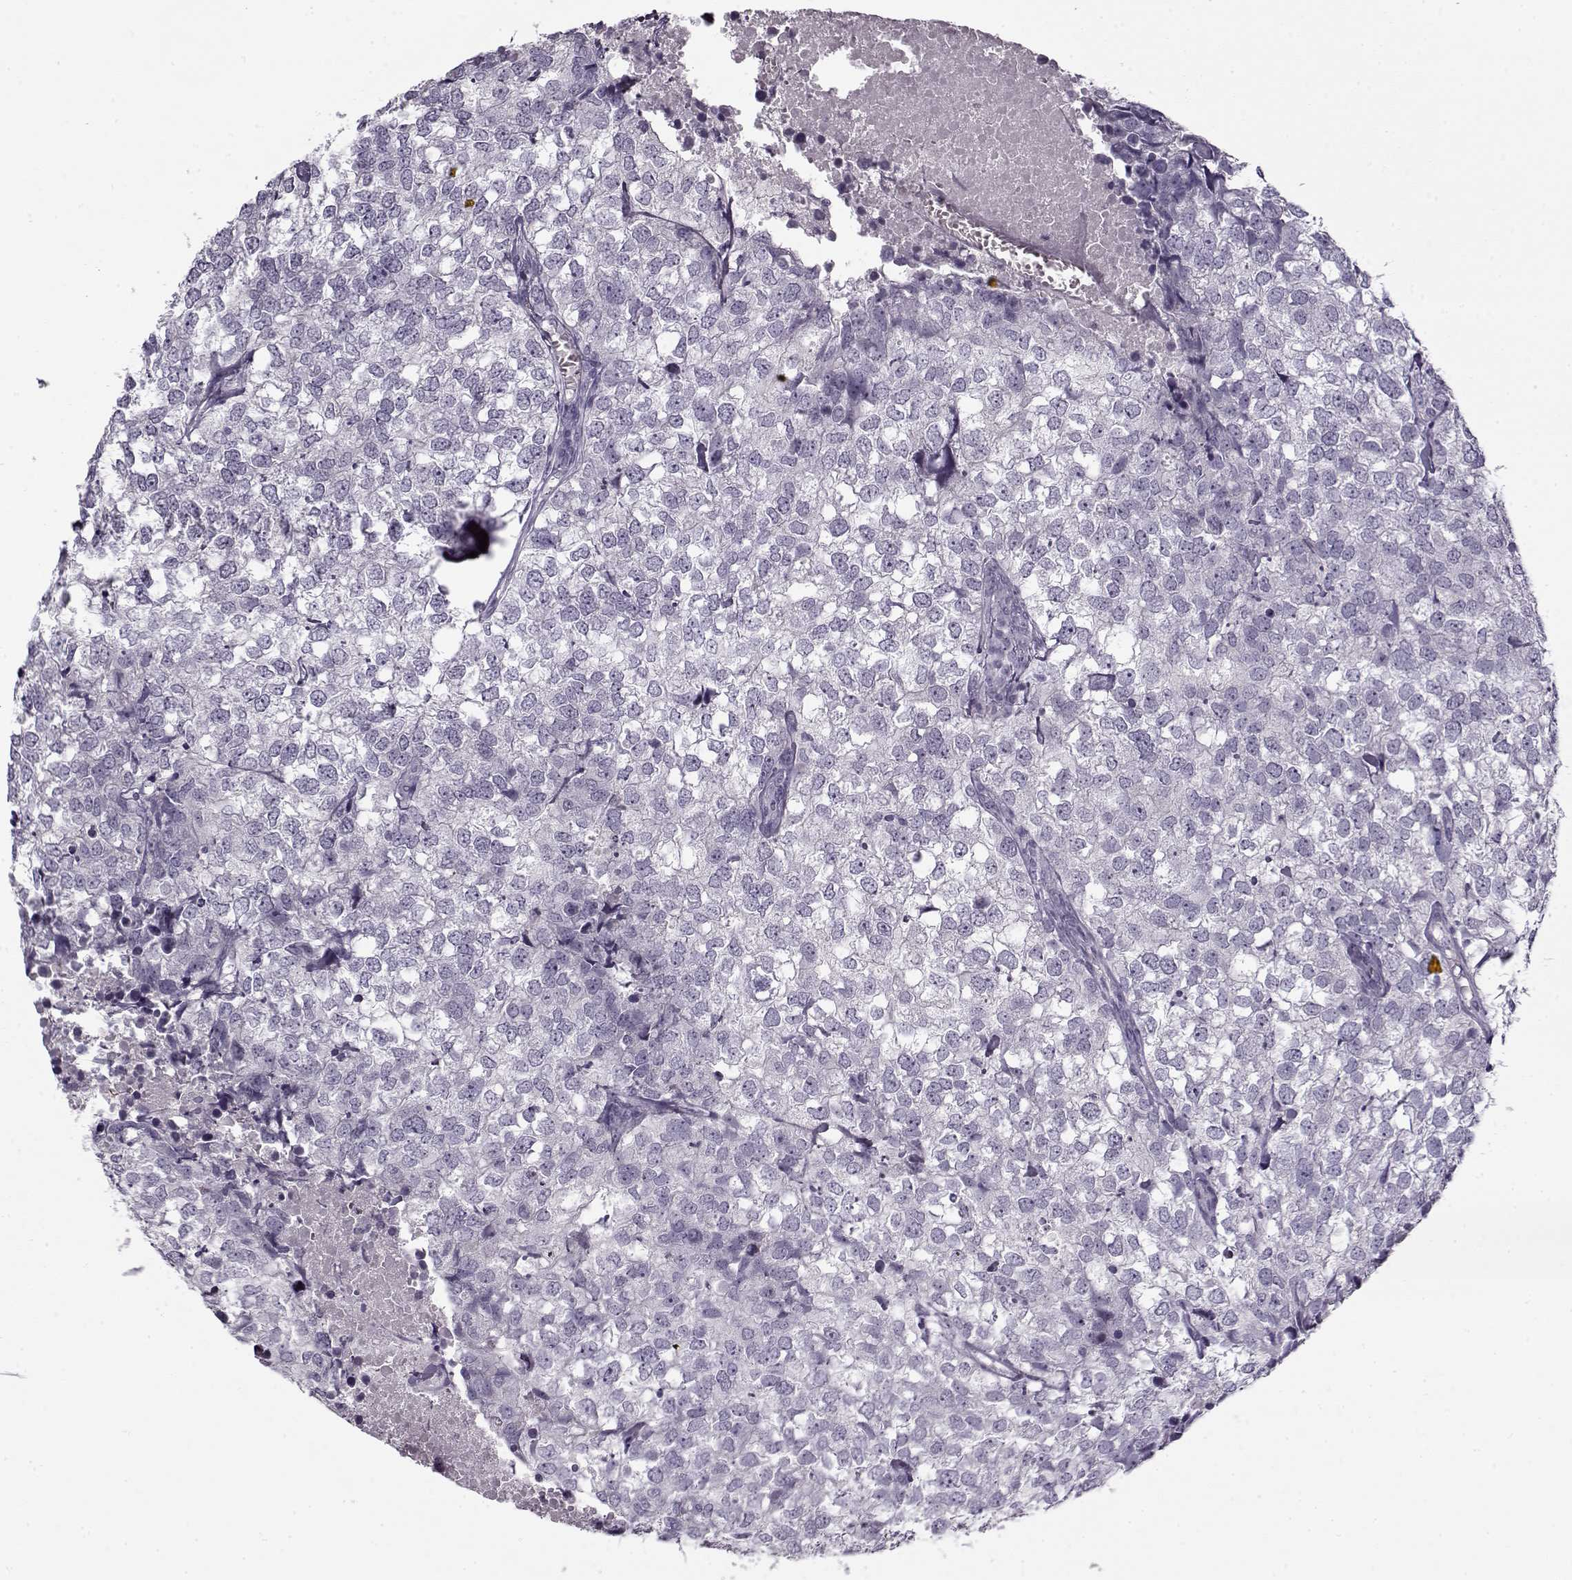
{"staining": {"intensity": "negative", "quantity": "none", "location": "none"}, "tissue": "breast cancer", "cell_type": "Tumor cells", "image_type": "cancer", "snomed": [{"axis": "morphology", "description": "Duct carcinoma"}, {"axis": "topography", "description": "Breast"}], "caption": "Protein analysis of breast intraductal carcinoma displays no significant staining in tumor cells.", "gene": "PNMT", "patient": {"sex": "female", "age": 30}}